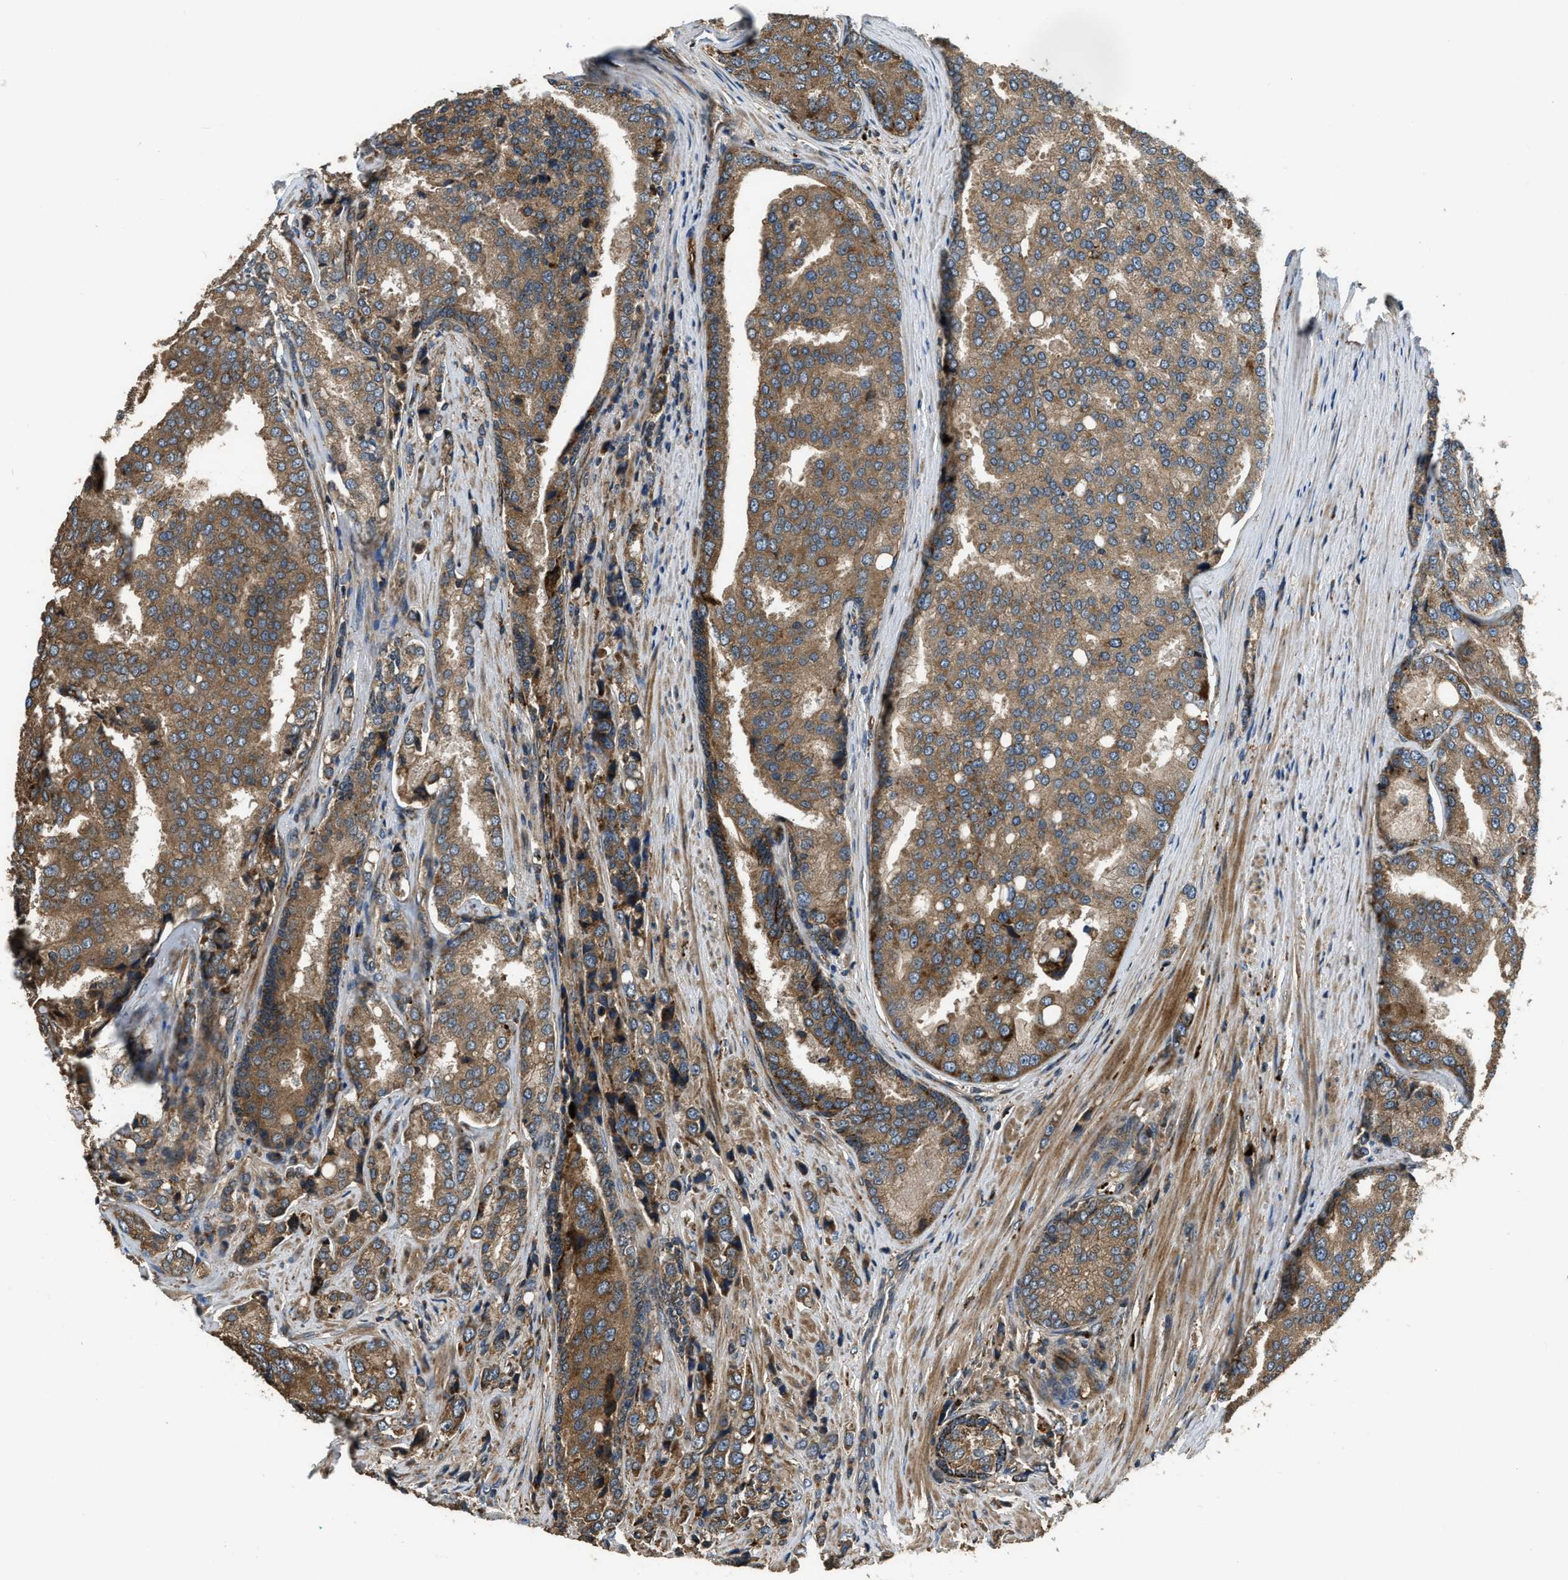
{"staining": {"intensity": "moderate", "quantity": ">75%", "location": "cytoplasmic/membranous"}, "tissue": "prostate cancer", "cell_type": "Tumor cells", "image_type": "cancer", "snomed": [{"axis": "morphology", "description": "Adenocarcinoma, High grade"}, {"axis": "topography", "description": "Prostate"}], "caption": "Immunohistochemical staining of human prostate cancer demonstrates medium levels of moderate cytoplasmic/membranous staining in about >75% of tumor cells. The staining was performed using DAB (3,3'-diaminobenzidine) to visualize the protein expression in brown, while the nuclei were stained in blue with hematoxylin (Magnification: 20x).", "gene": "GGH", "patient": {"sex": "male", "age": 50}}